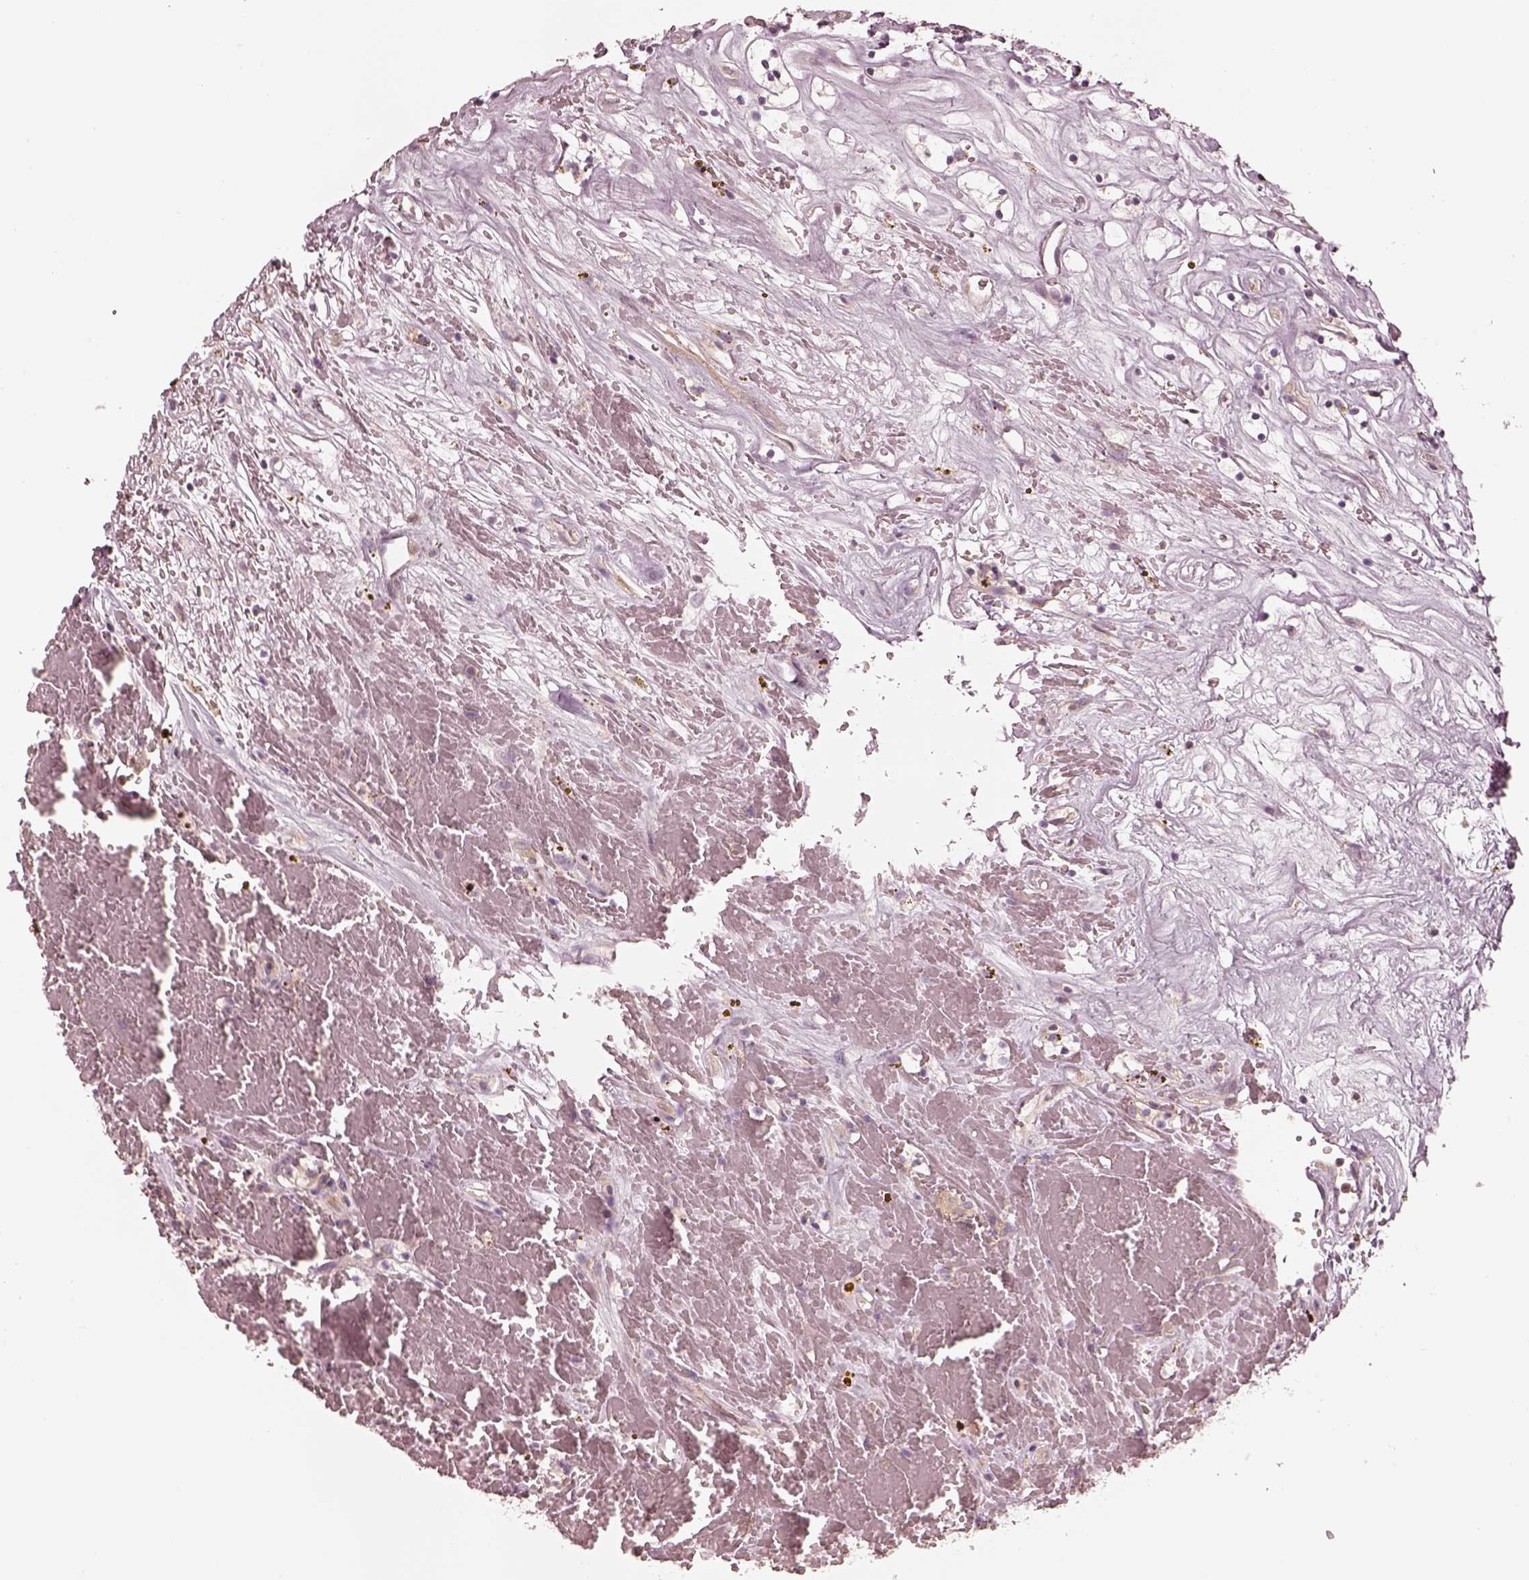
{"staining": {"intensity": "negative", "quantity": "none", "location": "none"}, "tissue": "renal cancer", "cell_type": "Tumor cells", "image_type": "cancer", "snomed": [{"axis": "morphology", "description": "Adenocarcinoma, NOS"}, {"axis": "topography", "description": "Kidney"}], "caption": "An image of human renal cancer is negative for staining in tumor cells.", "gene": "PRKACG", "patient": {"sex": "female", "age": 64}}